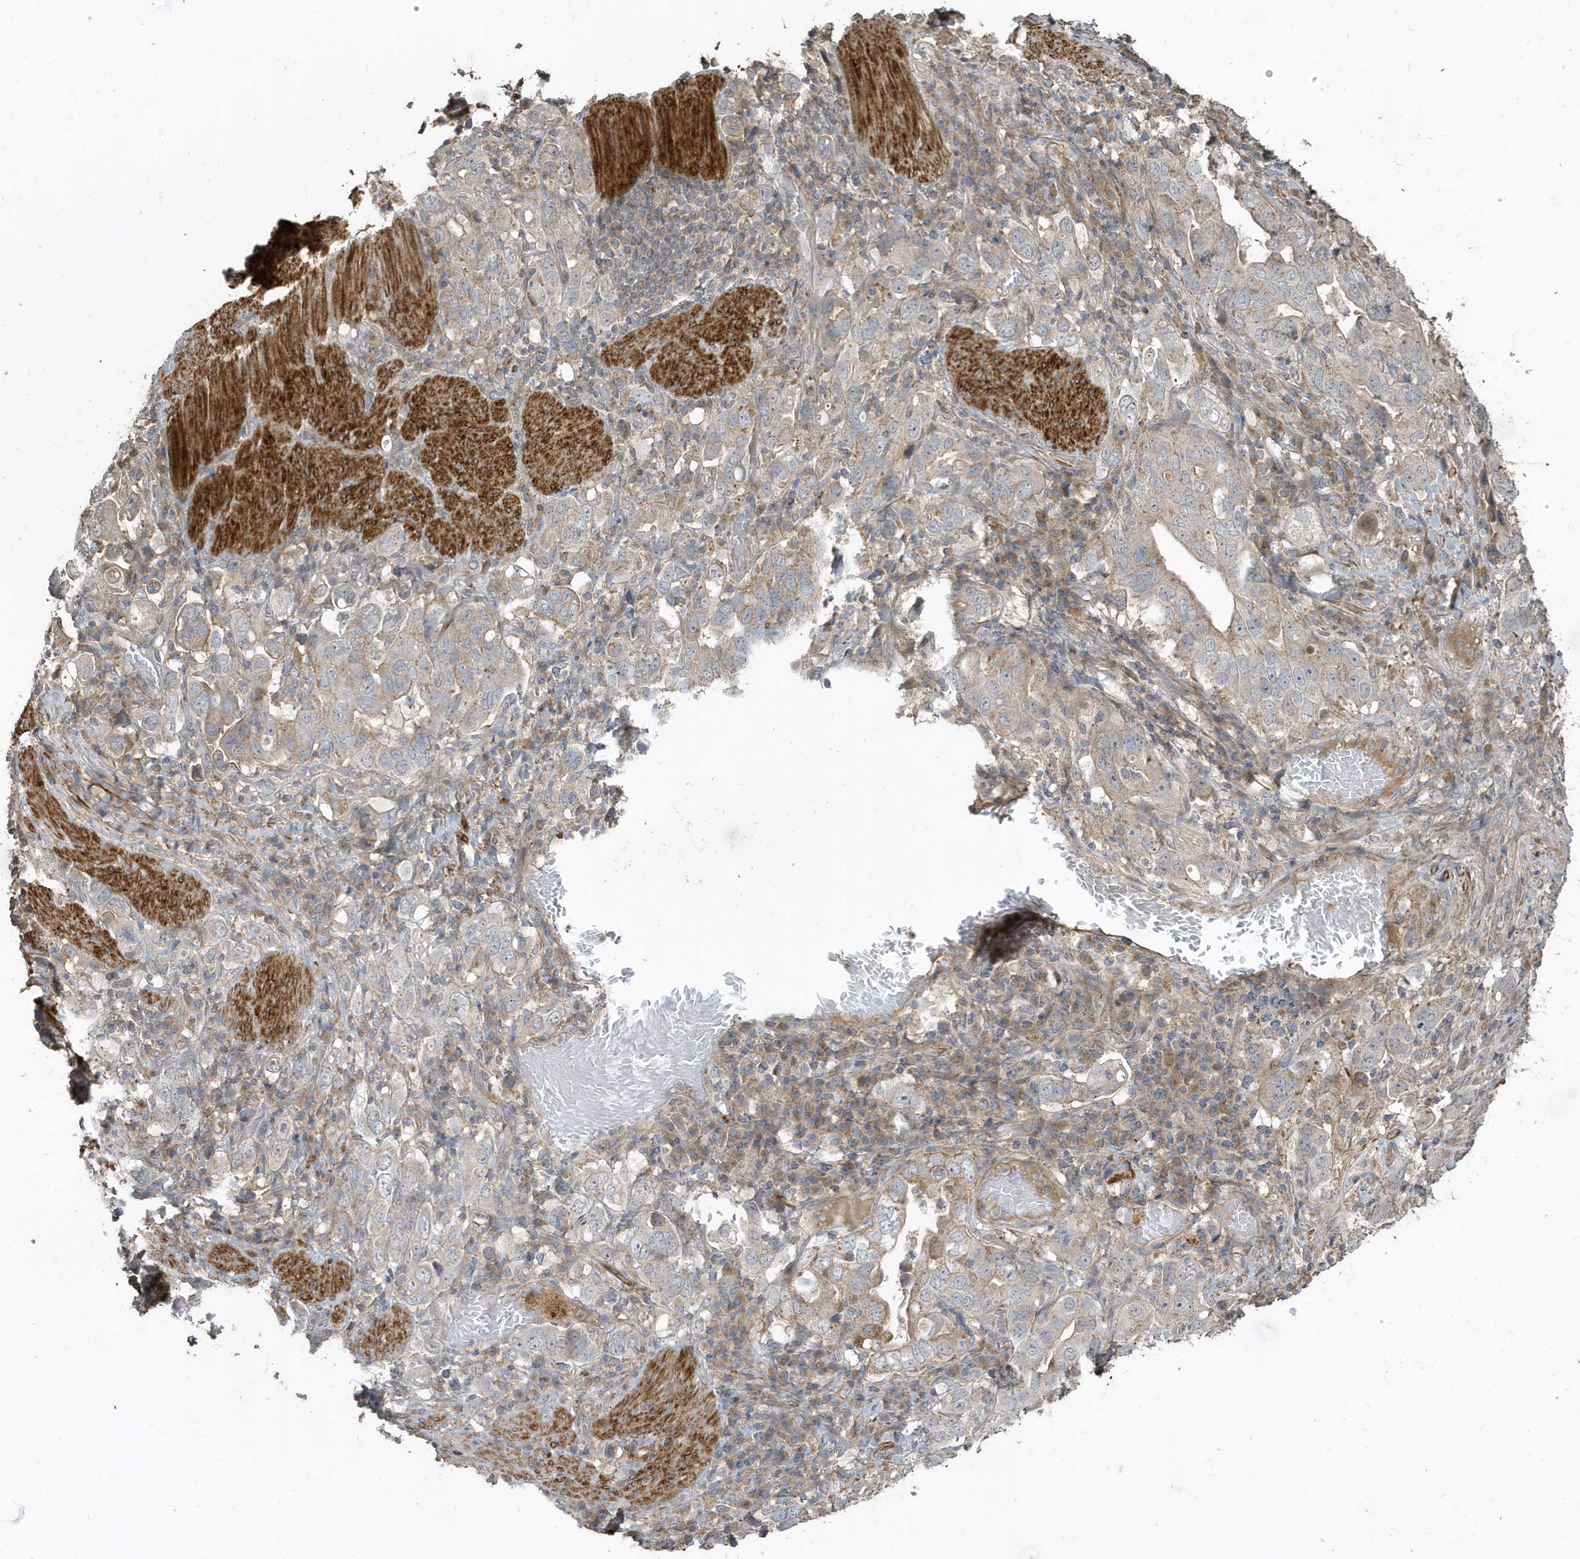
{"staining": {"intensity": "weak", "quantity": "<25%", "location": "cytoplasmic/membranous"}, "tissue": "stomach cancer", "cell_type": "Tumor cells", "image_type": "cancer", "snomed": [{"axis": "morphology", "description": "Adenocarcinoma, NOS"}, {"axis": "topography", "description": "Stomach, upper"}], "caption": "The image reveals no staining of tumor cells in stomach cancer.", "gene": "PRRT3", "patient": {"sex": "male", "age": 62}}